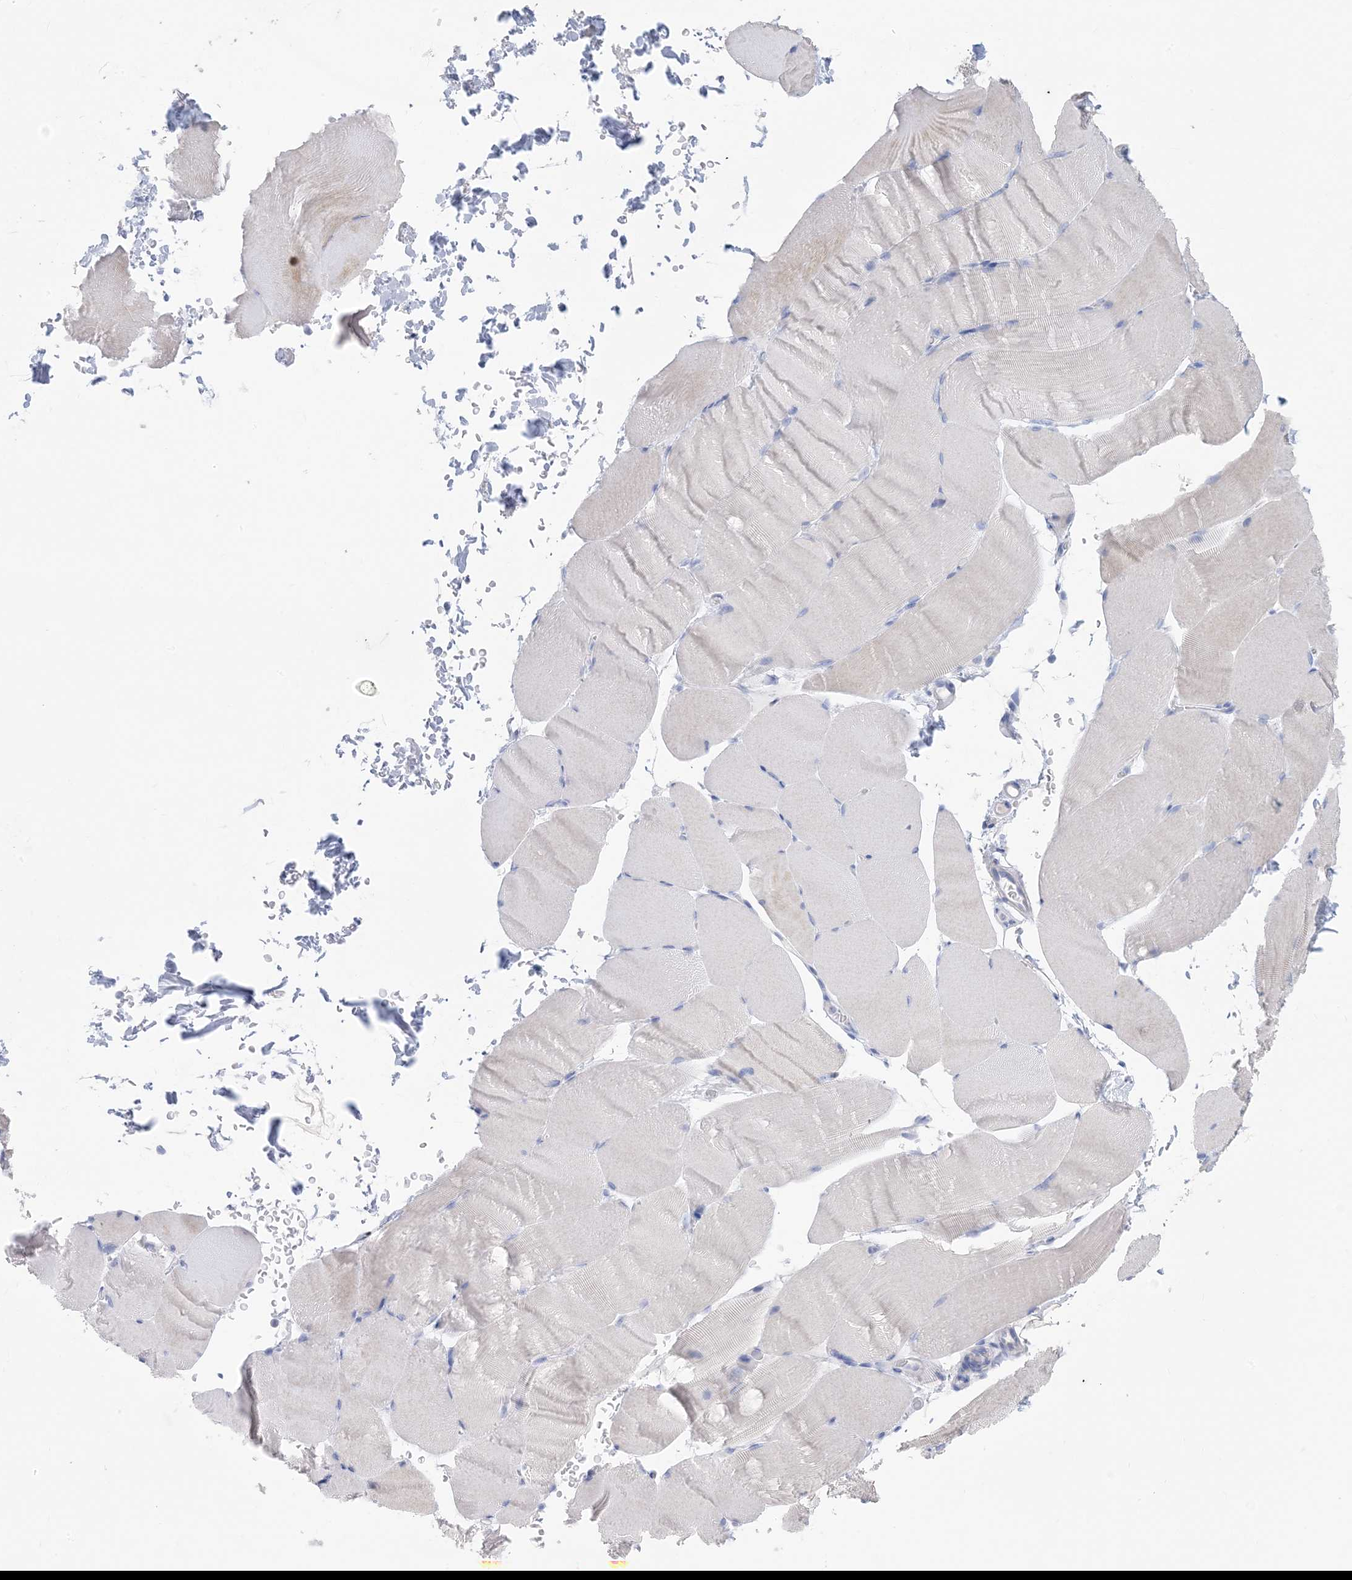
{"staining": {"intensity": "negative", "quantity": "none", "location": "none"}, "tissue": "skeletal muscle", "cell_type": "Myocytes", "image_type": "normal", "snomed": [{"axis": "morphology", "description": "Normal tissue, NOS"}, {"axis": "topography", "description": "Skeletal muscle"}, {"axis": "topography", "description": "Parathyroid gland"}], "caption": "Normal skeletal muscle was stained to show a protein in brown. There is no significant staining in myocytes. (Immunohistochemistry (ihc), brightfield microscopy, high magnification).", "gene": "SH3YL1", "patient": {"sex": "female", "age": 37}}